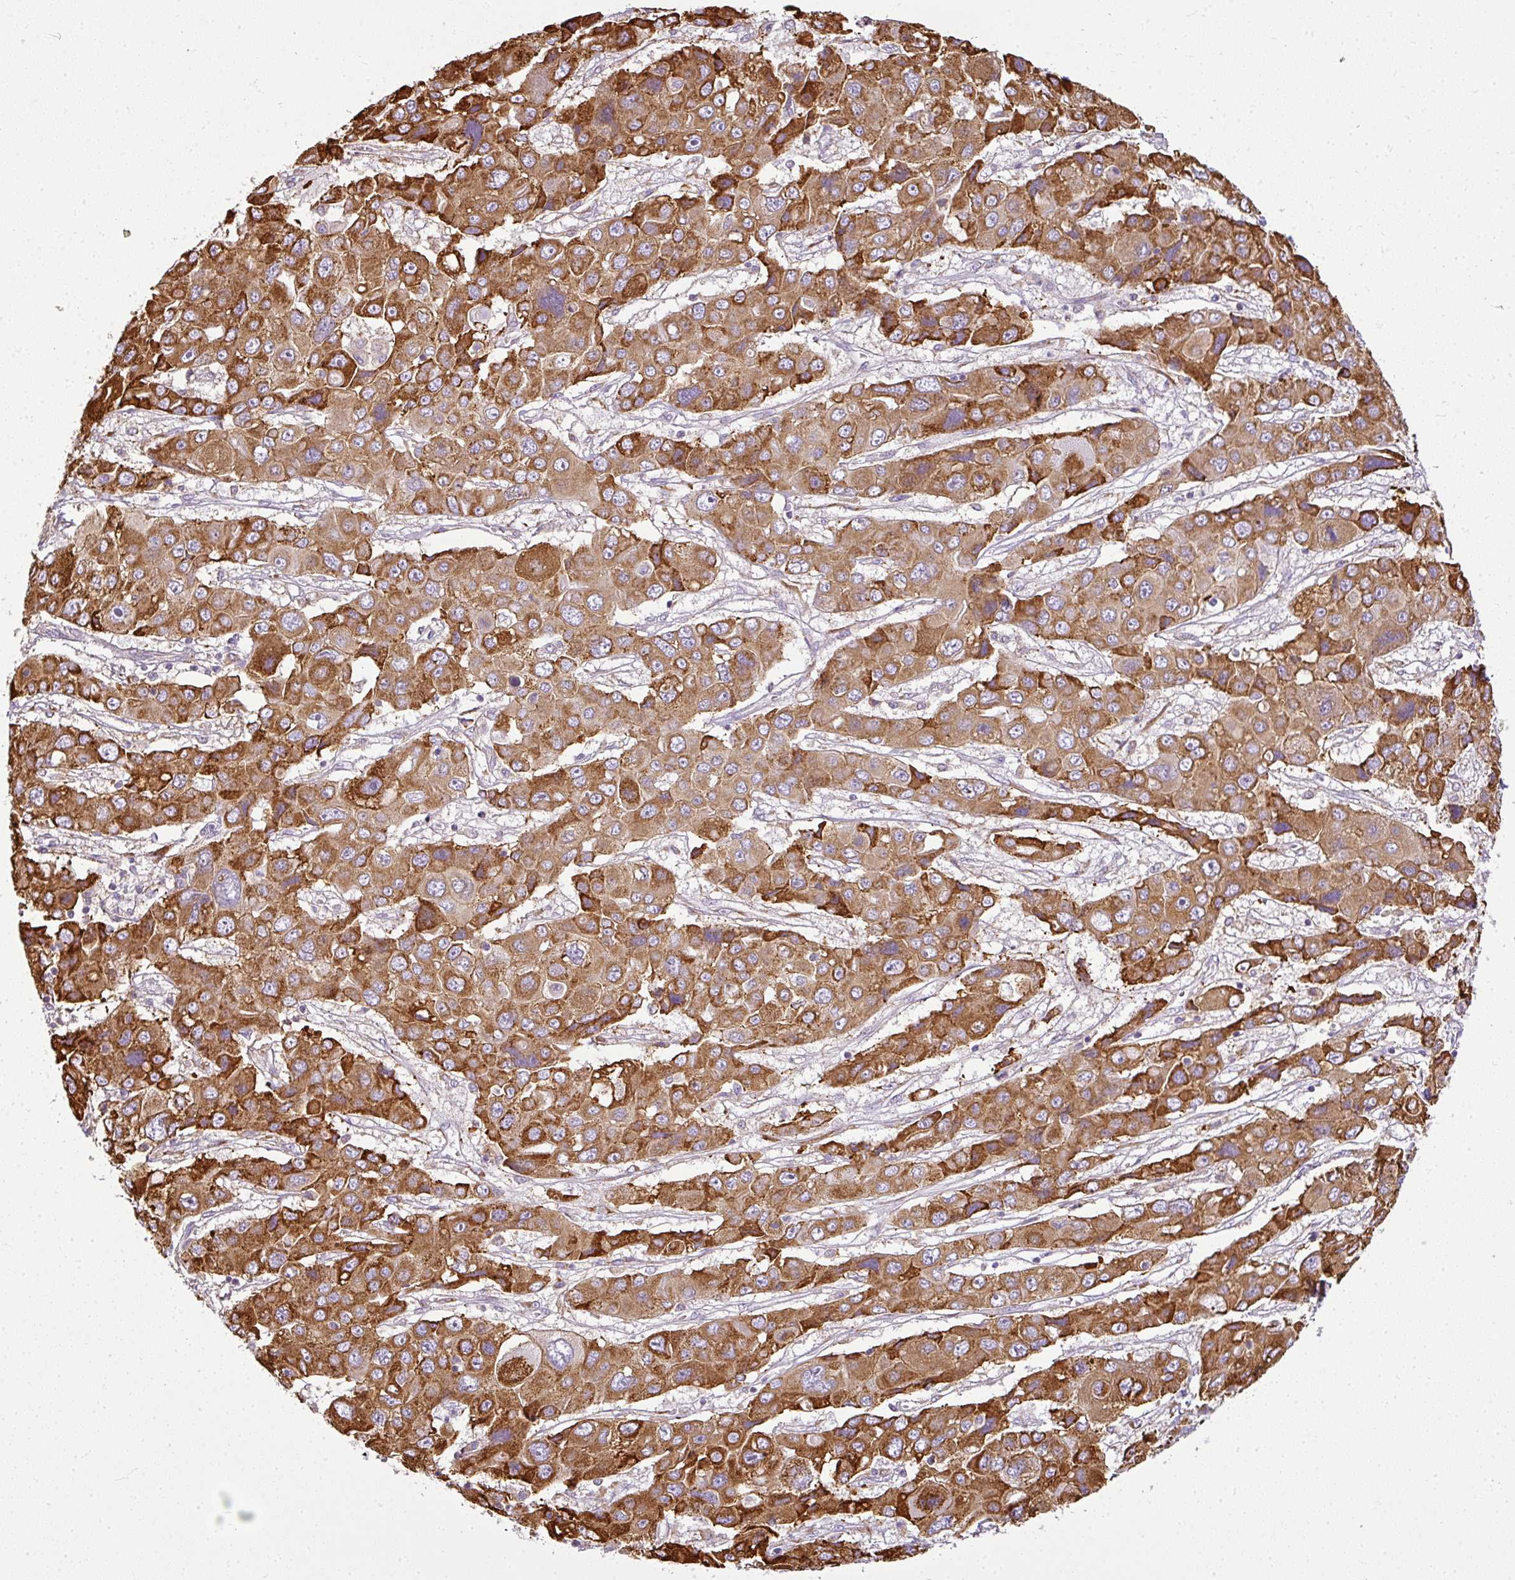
{"staining": {"intensity": "strong", "quantity": ">75%", "location": "cytoplasmic/membranous"}, "tissue": "liver cancer", "cell_type": "Tumor cells", "image_type": "cancer", "snomed": [{"axis": "morphology", "description": "Cholangiocarcinoma"}, {"axis": "topography", "description": "Liver"}], "caption": "Immunohistochemical staining of liver cholangiocarcinoma shows high levels of strong cytoplasmic/membranous staining in about >75% of tumor cells. Immunohistochemistry stains the protein in brown and the nuclei are stained blue.", "gene": "ANKRD18A", "patient": {"sex": "male", "age": 67}}